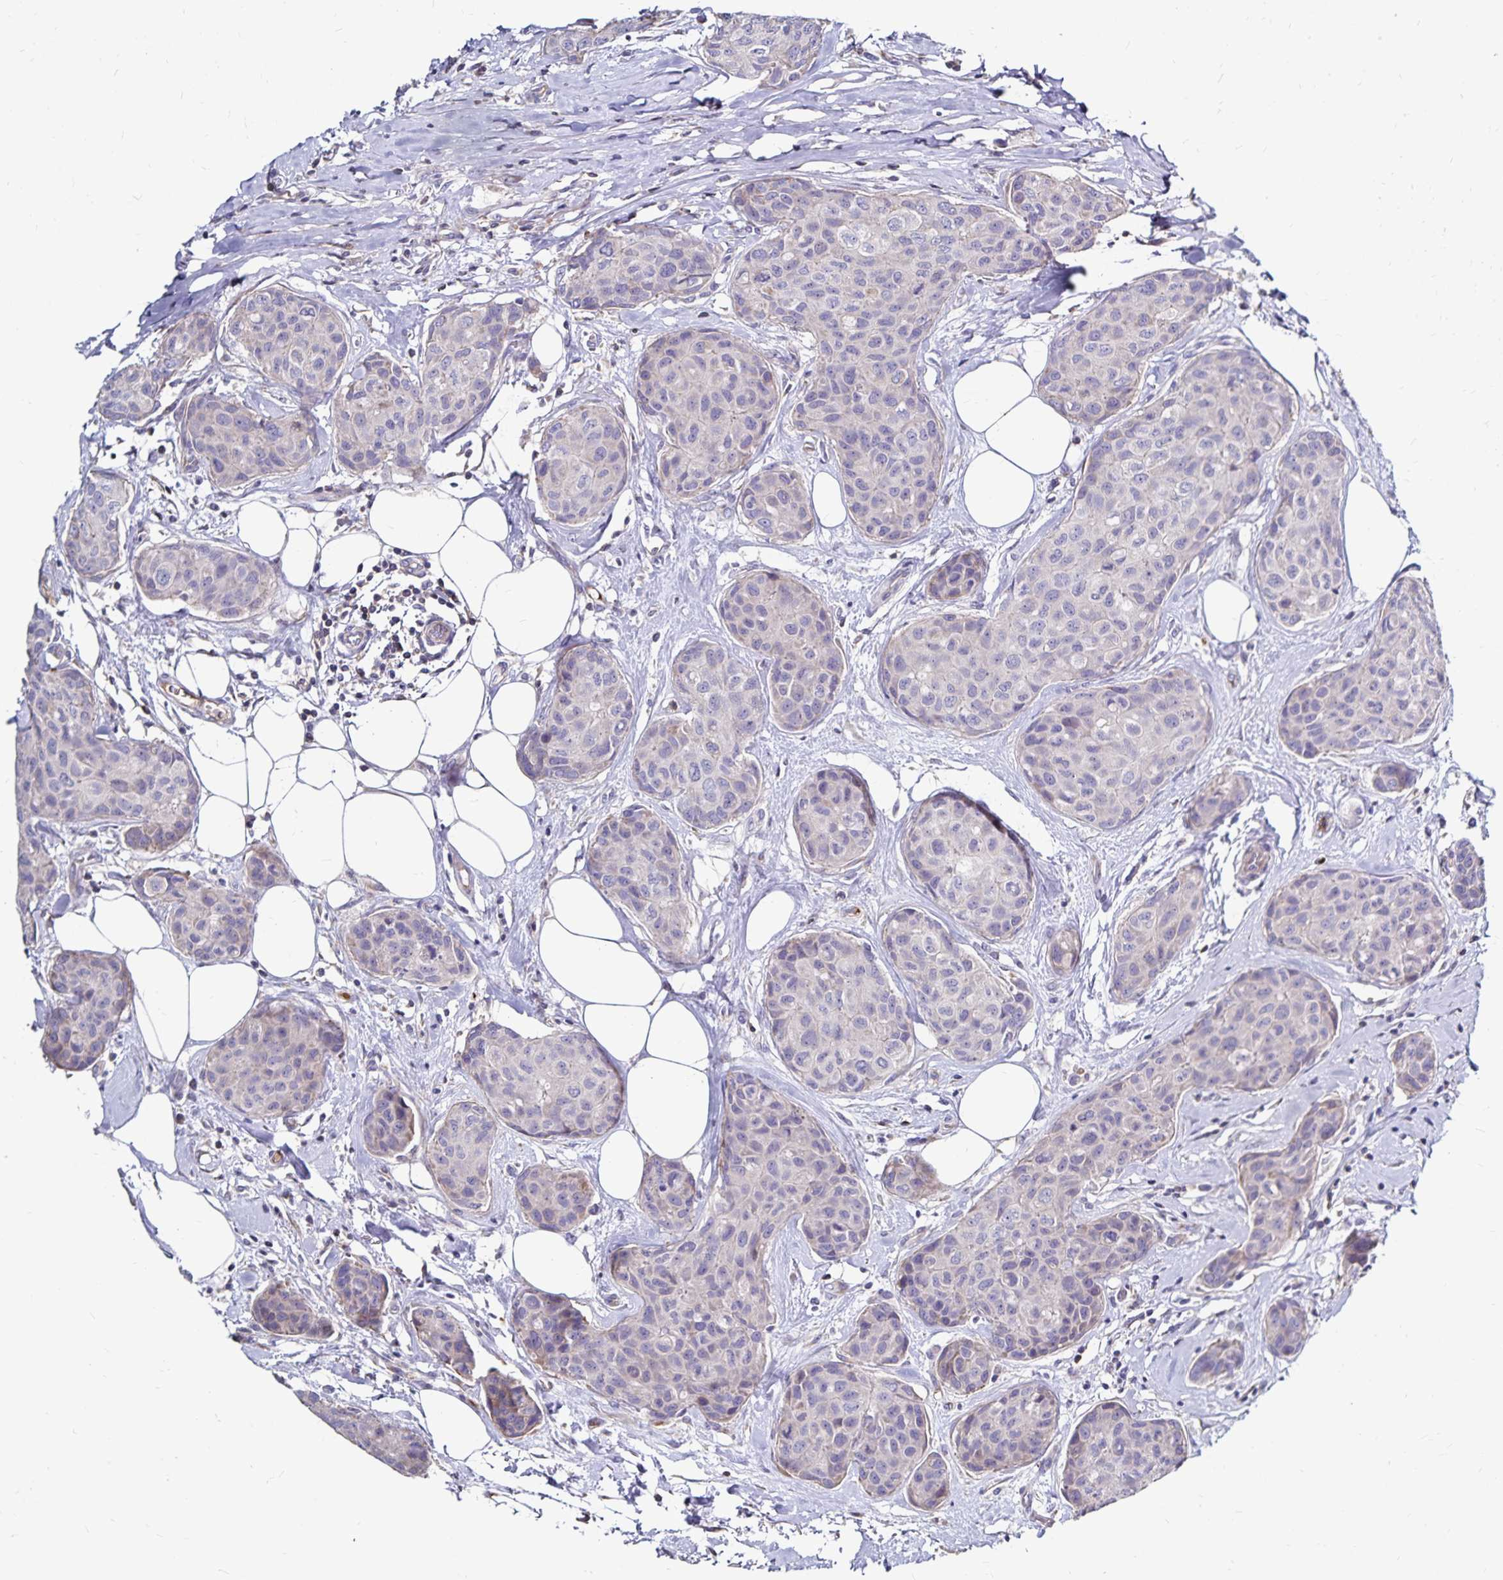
{"staining": {"intensity": "negative", "quantity": "none", "location": "none"}, "tissue": "breast cancer", "cell_type": "Tumor cells", "image_type": "cancer", "snomed": [{"axis": "morphology", "description": "Duct carcinoma"}, {"axis": "topography", "description": "Breast"}], "caption": "This photomicrograph is of breast cancer stained with IHC to label a protein in brown with the nuclei are counter-stained blue. There is no expression in tumor cells. The staining is performed using DAB brown chromogen with nuclei counter-stained in using hematoxylin.", "gene": "NAGPA", "patient": {"sex": "female", "age": 80}}